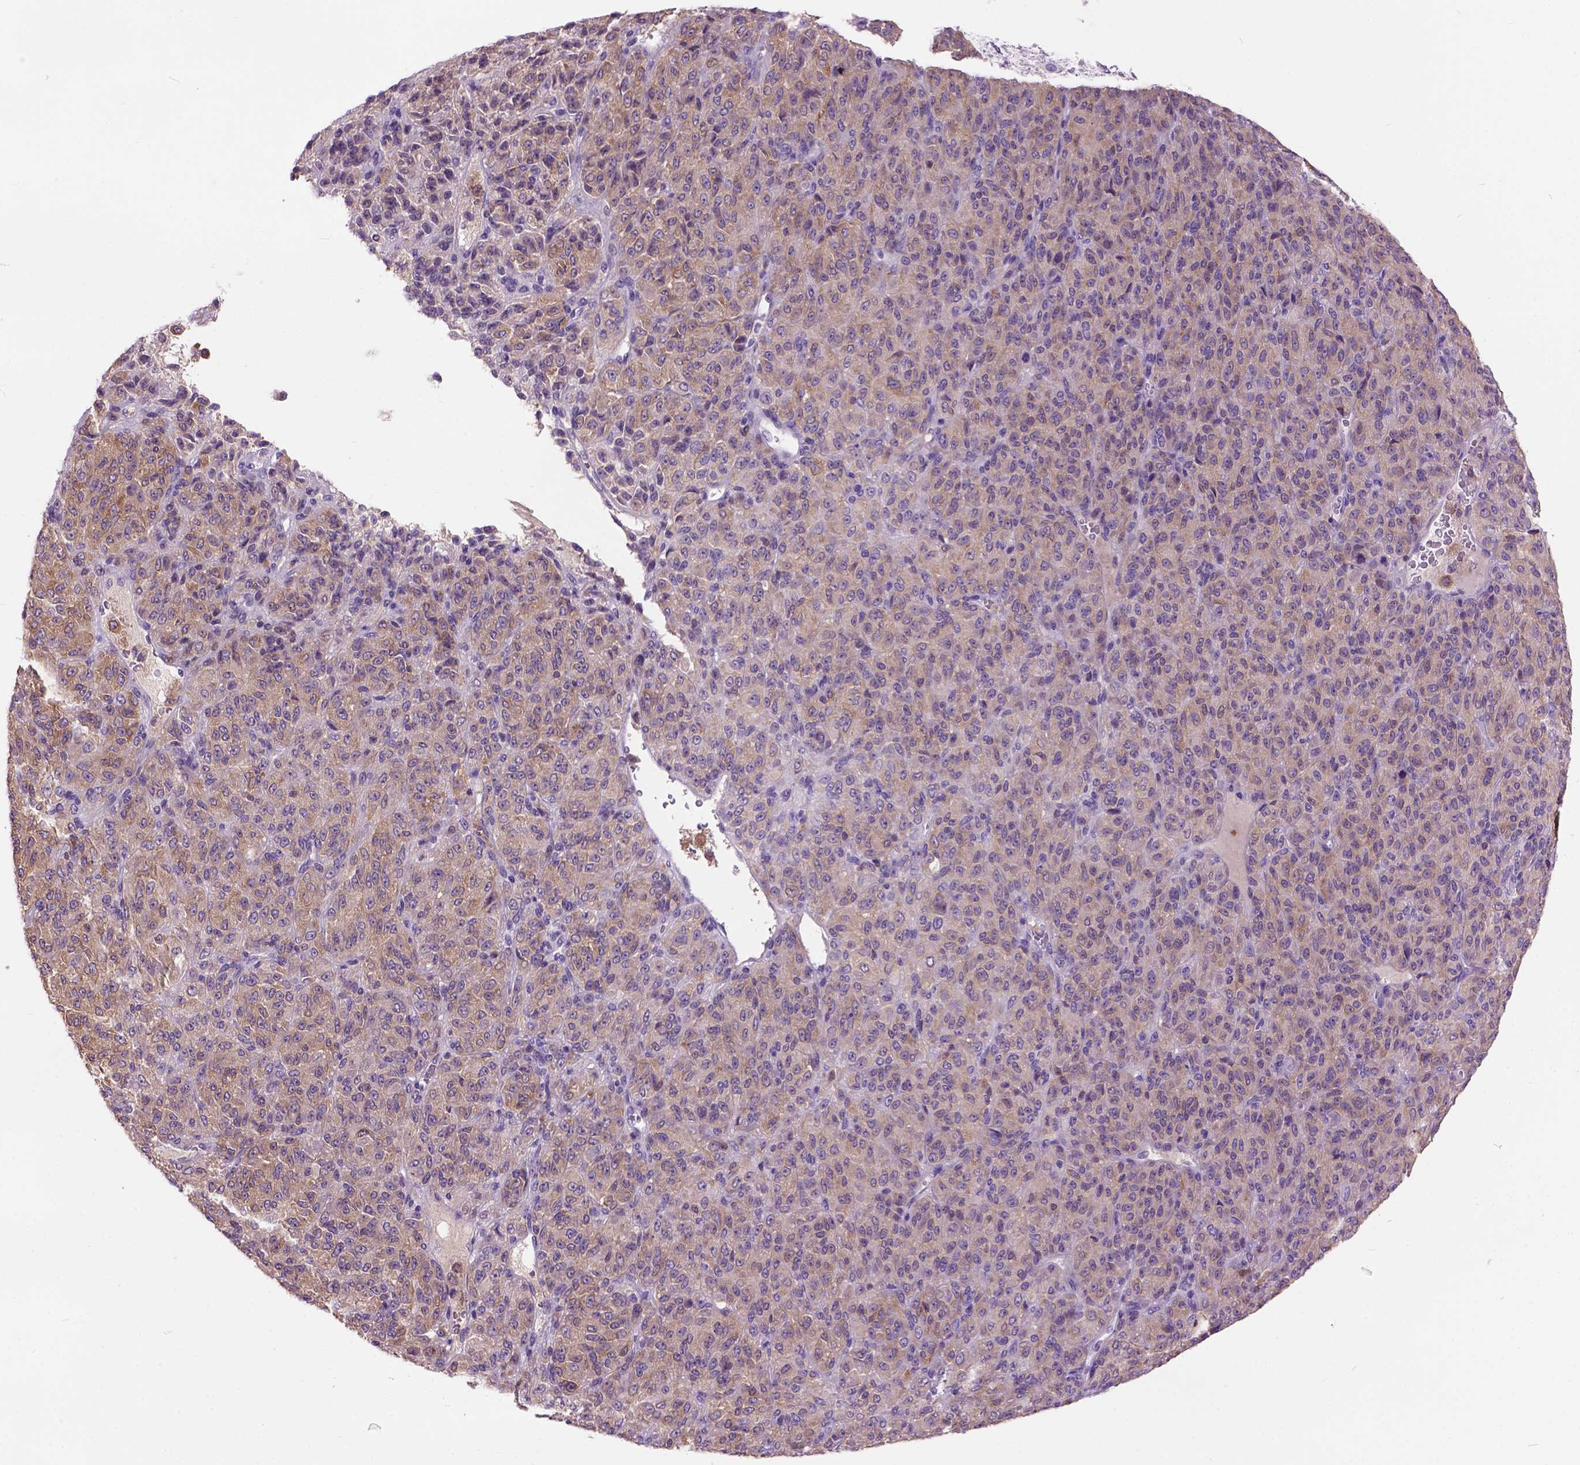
{"staining": {"intensity": "weak", "quantity": ">75%", "location": "cytoplasmic/membranous"}, "tissue": "melanoma", "cell_type": "Tumor cells", "image_type": "cancer", "snomed": [{"axis": "morphology", "description": "Malignant melanoma, Metastatic site"}, {"axis": "topography", "description": "Brain"}], "caption": "Tumor cells show low levels of weak cytoplasmic/membranous positivity in about >75% of cells in malignant melanoma (metastatic site).", "gene": "MAPT", "patient": {"sex": "female", "age": 56}}